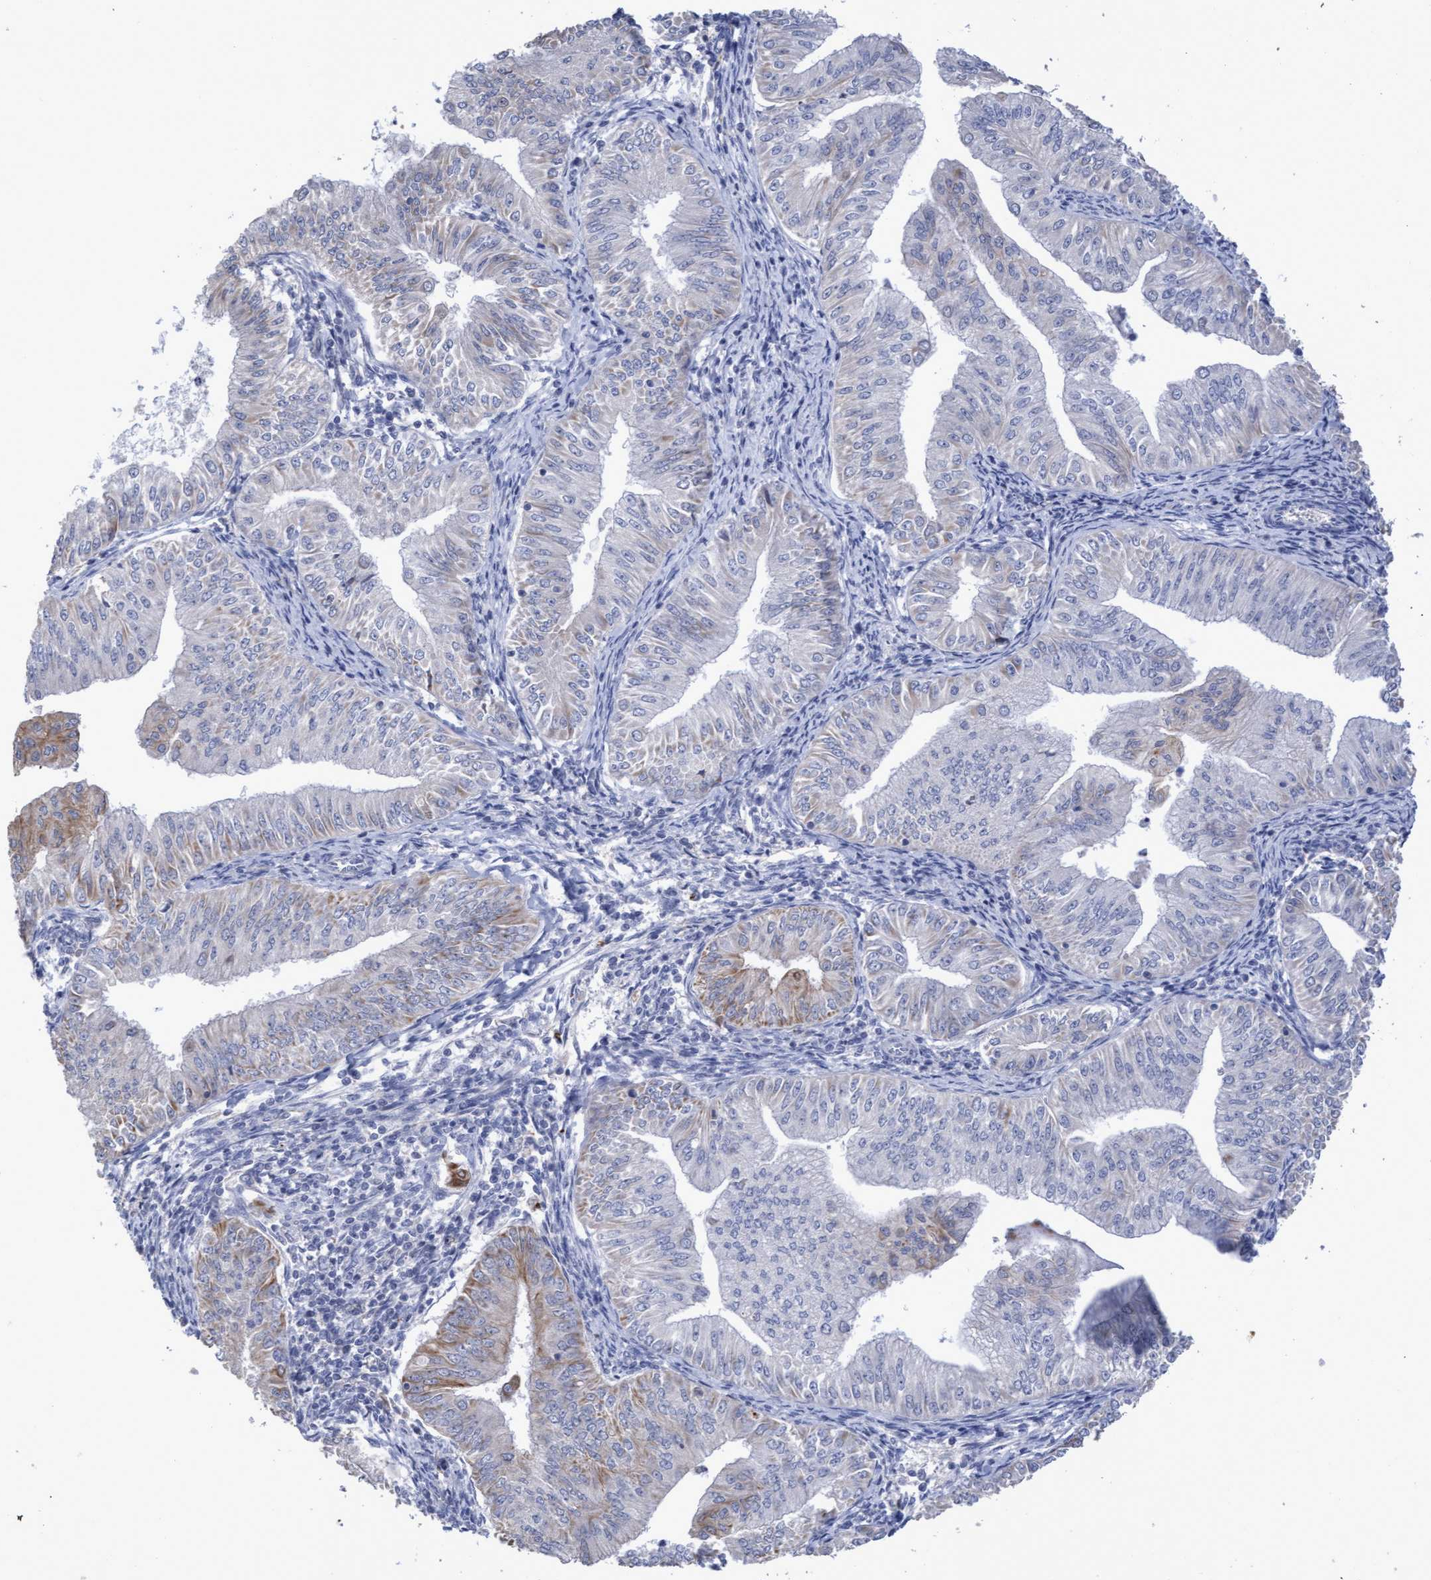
{"staining": {"intensity": "weak", "quantity": "<25%", "location": "cytoplasmic/membranous"}, "tissue": "endometrial cancer", "cell_type": "Tumor cells", "image_type": "cancer", "snomed": [{"axis": "morphology", "description": "Normal tissue, NOS"}, {"axis": "morphology", "description": "Adenocarcinoma, NOS"}, {"axis": "topography", "description": "Endometrium"}], "caption": "Endometrial cancer (adenocarcinoma) stained for a protein using immunohistochemistry demonstrates no staining tumor cells.", "gene": "KRT24", "patient": {"sex": "female", "age": 53}}